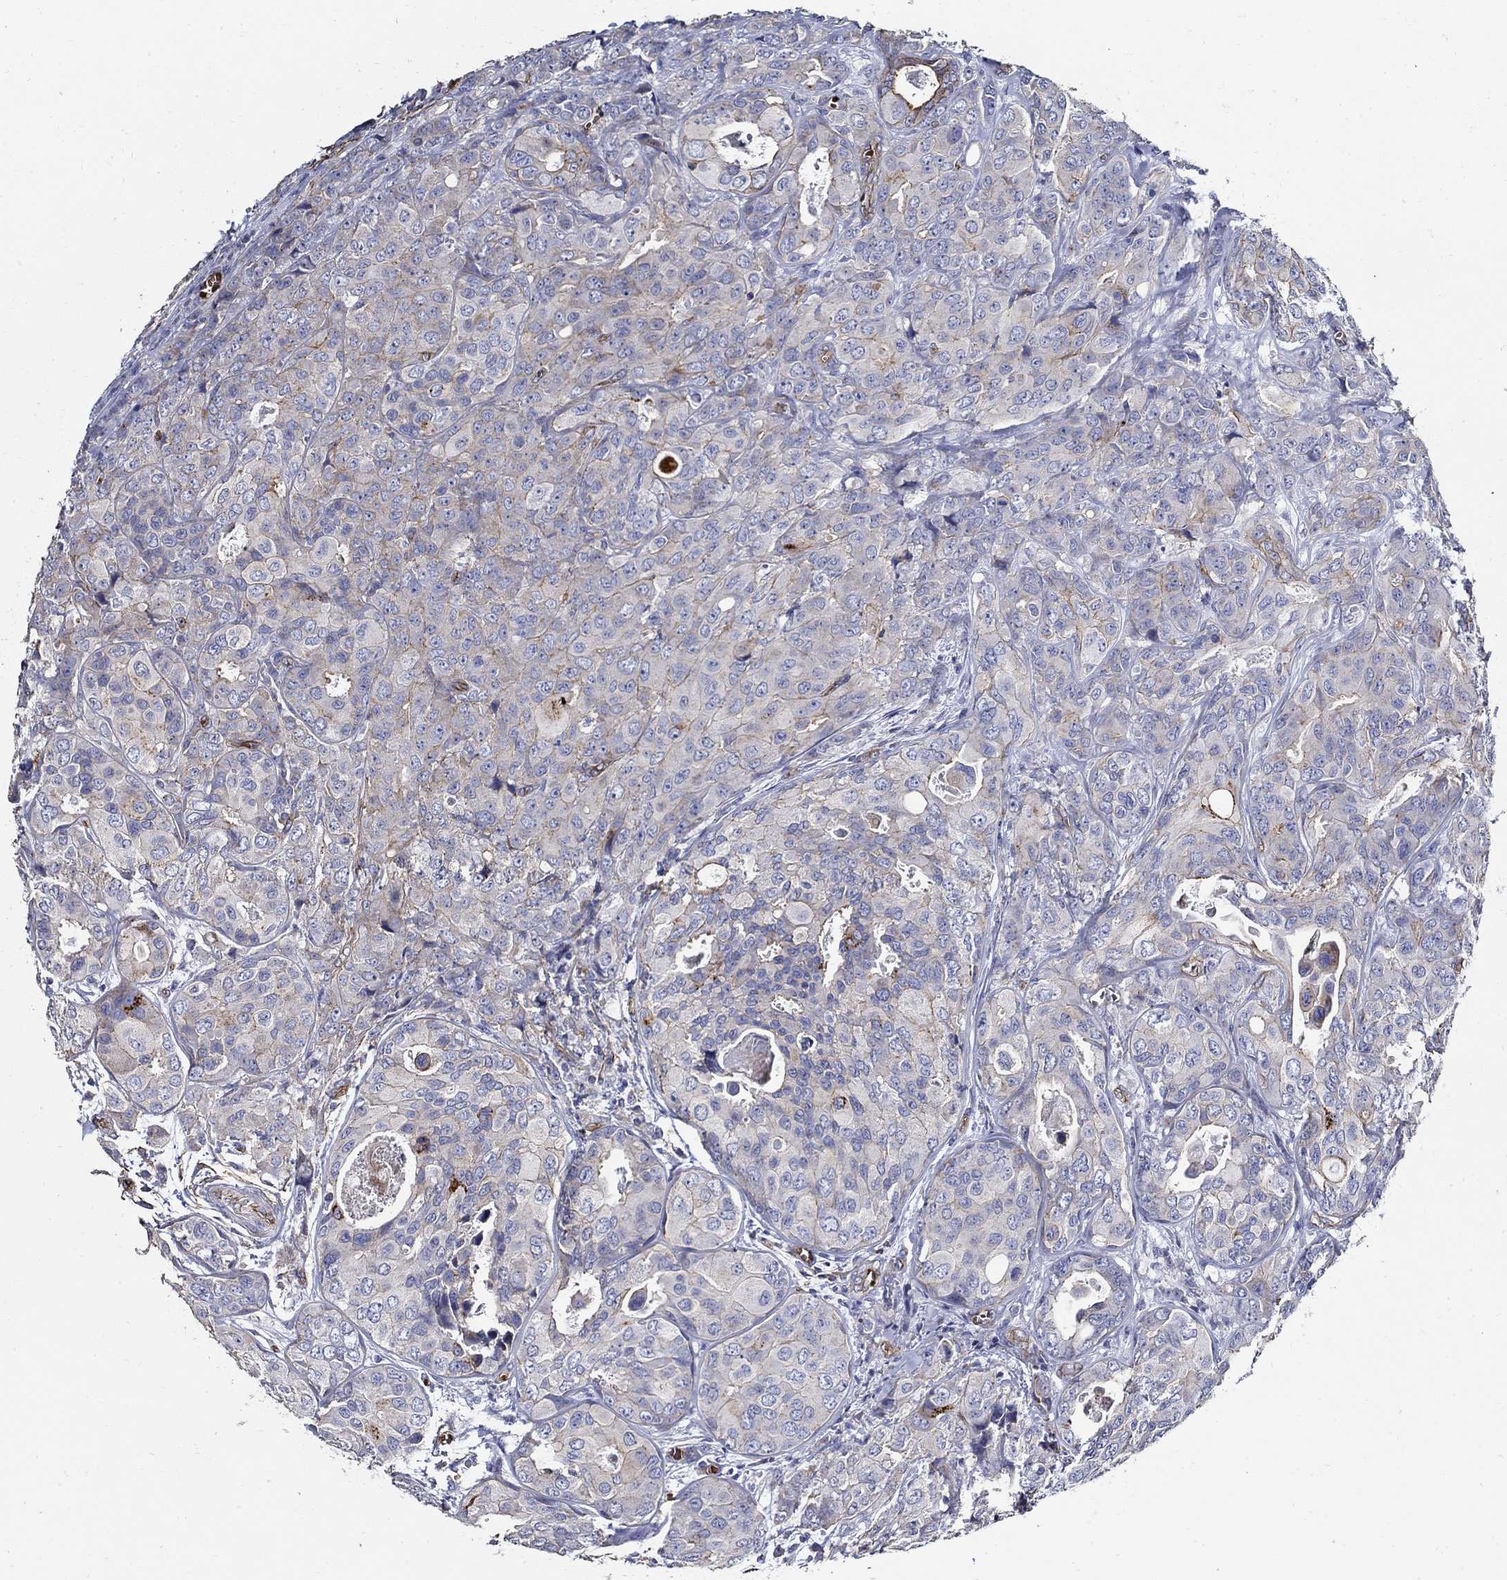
{"staining": {"intensity": "negative", "quantity": "none", "location": "none"}, "tissue": "breast cancer", "cell_type": "Tumor cells", "image_type": "cancer", "snomed": [{"axis": "morphology", "description": "Duct carcinoma"}, {"axis": "topography", "description": "Breast"}], "caption": "Breast cancer was stained to show a protein in brown. There is no significant staining in tumor cells. (DAB (3,3'-diaminobenzidine) immunohistochemistry visualized using brightfield microscopy, high magnification).", "gene": "APBB3", "patient": {"sex": "female", "age": 43}}